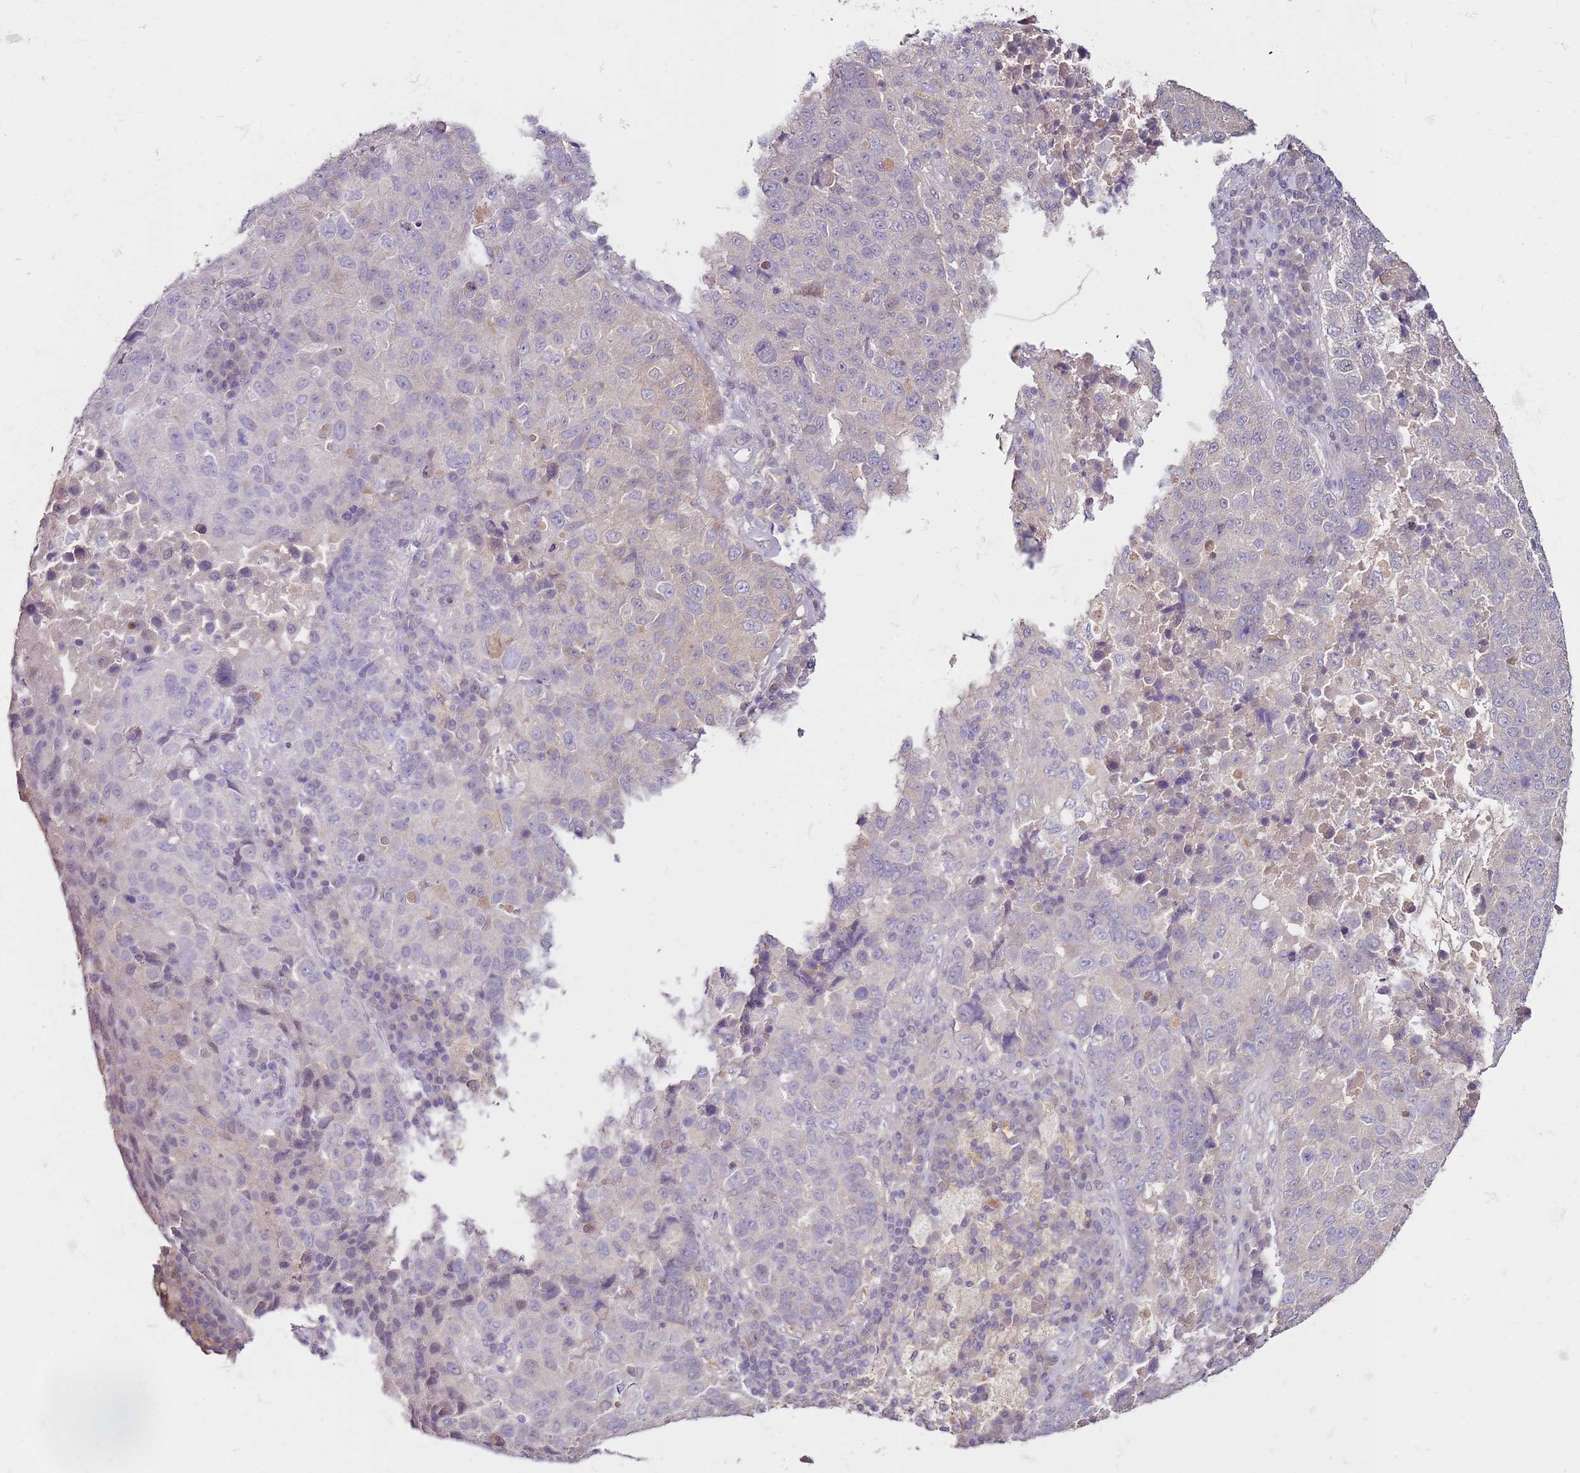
{"staining": {"intensity": "negative", "quantity": "none", "location": "none"}, "tissue": "lung cancer", "cell_type": "Tumor cells", "image_type": "cancer", "snomed": [{"axis": "morphology", "description": "Squamous cell carcinoma, NOS"}, {"axis": "topography", "description": "Lung"}], "caption": "The image shows no significant positivity in tumor cells of lung cancer.", "gene": "MDH1", "patient": {"sex": "male", "age": 73}}